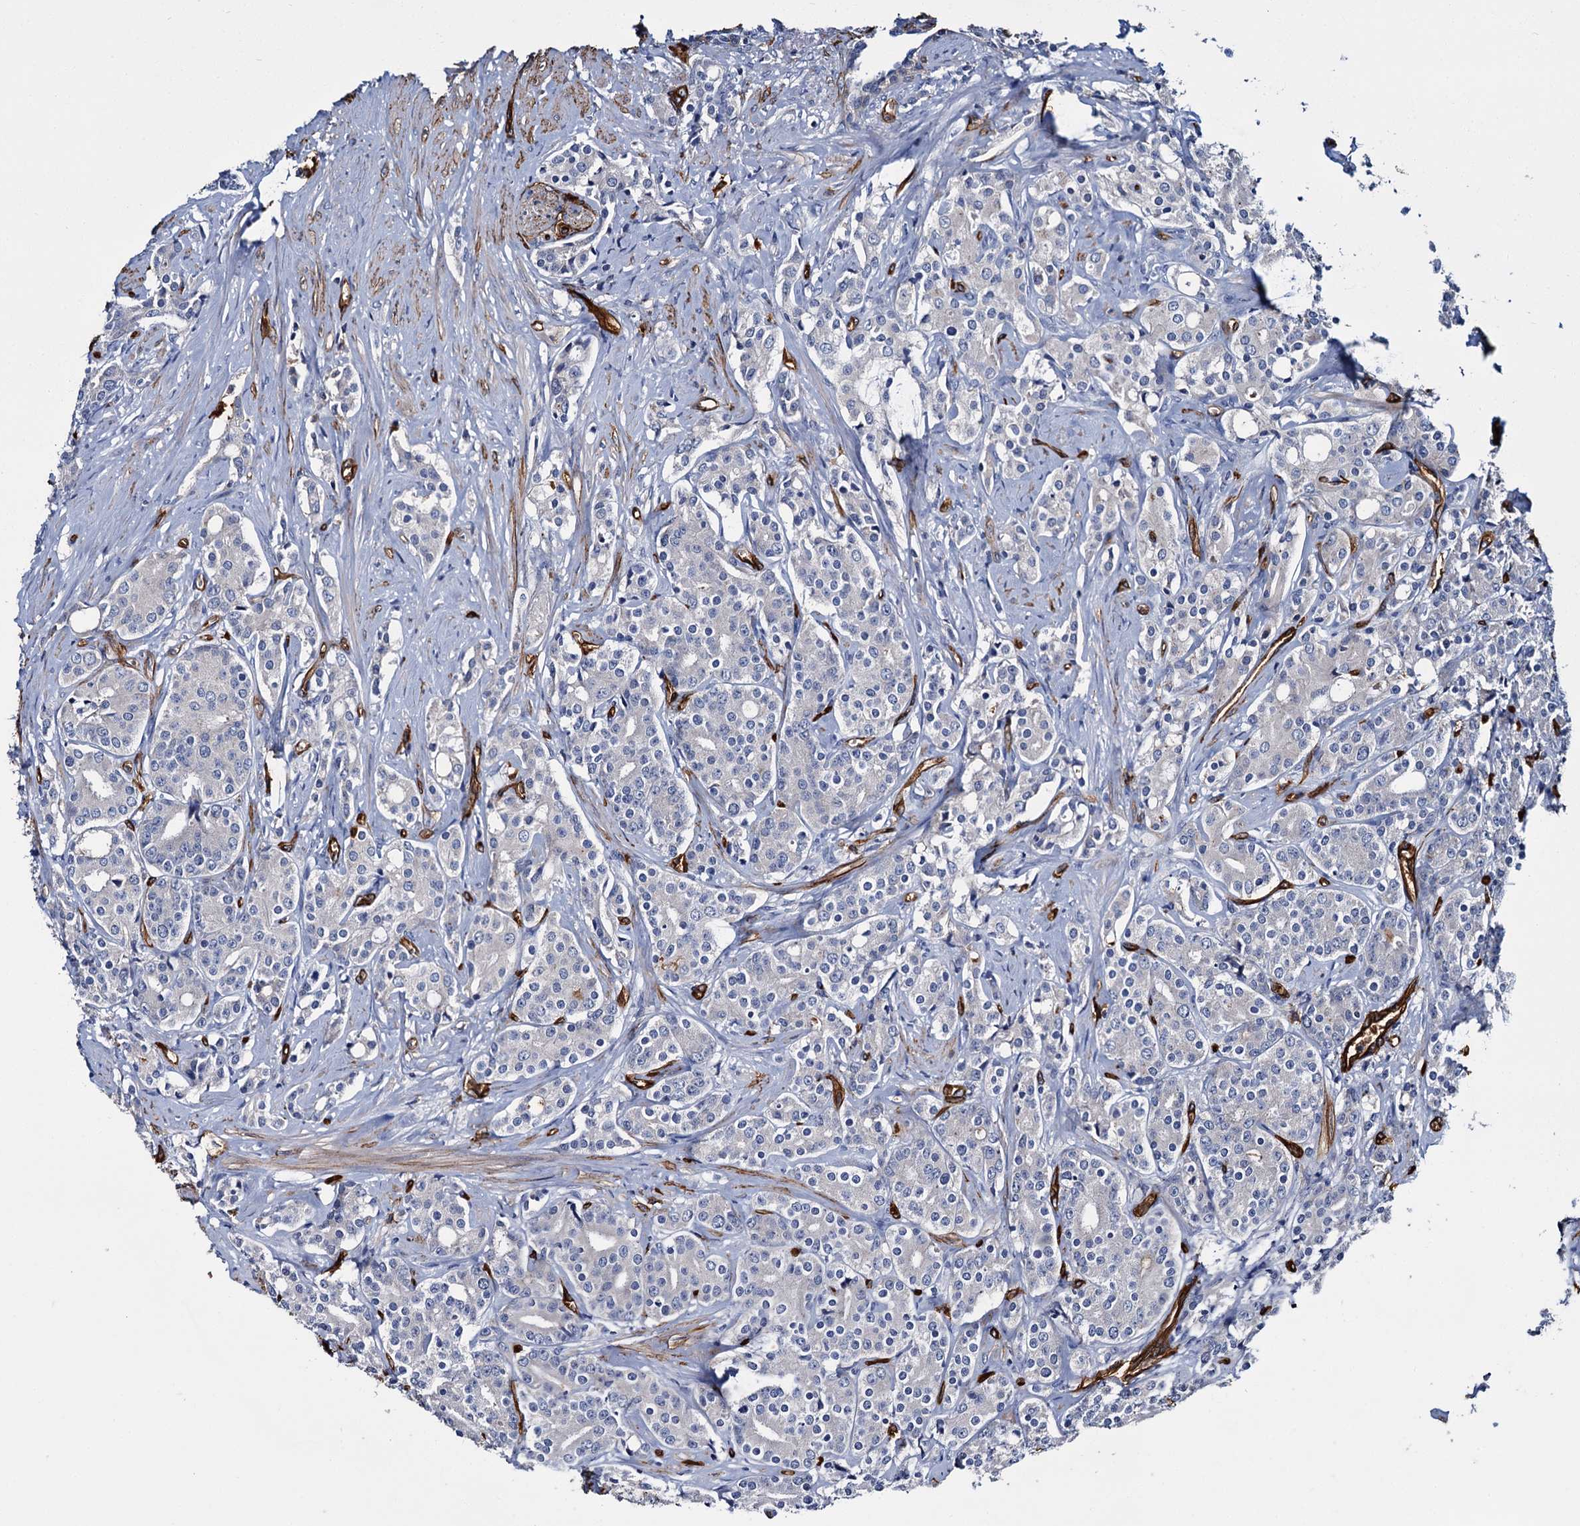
{"staining": {"intensity": "negative", "quantity": "none", "location": "none"}, "tissue": "prostate cancer", "cell_type": "Tumor cells", "image_type": "cancer", "snomed": [{"axis": "morphology", "description": "Adenocarcinoma, High grade"}, {"axis": "topography", "description": "Prostate"}], "caption": "Immunohistochemistry (IHC) of human prostate cancer shows no positivity in tumor cells. (IHC, brightfield microscopy, high magnification).", "gene": "CACNA1C", "patient": {"sex": "male", "age": 62}}